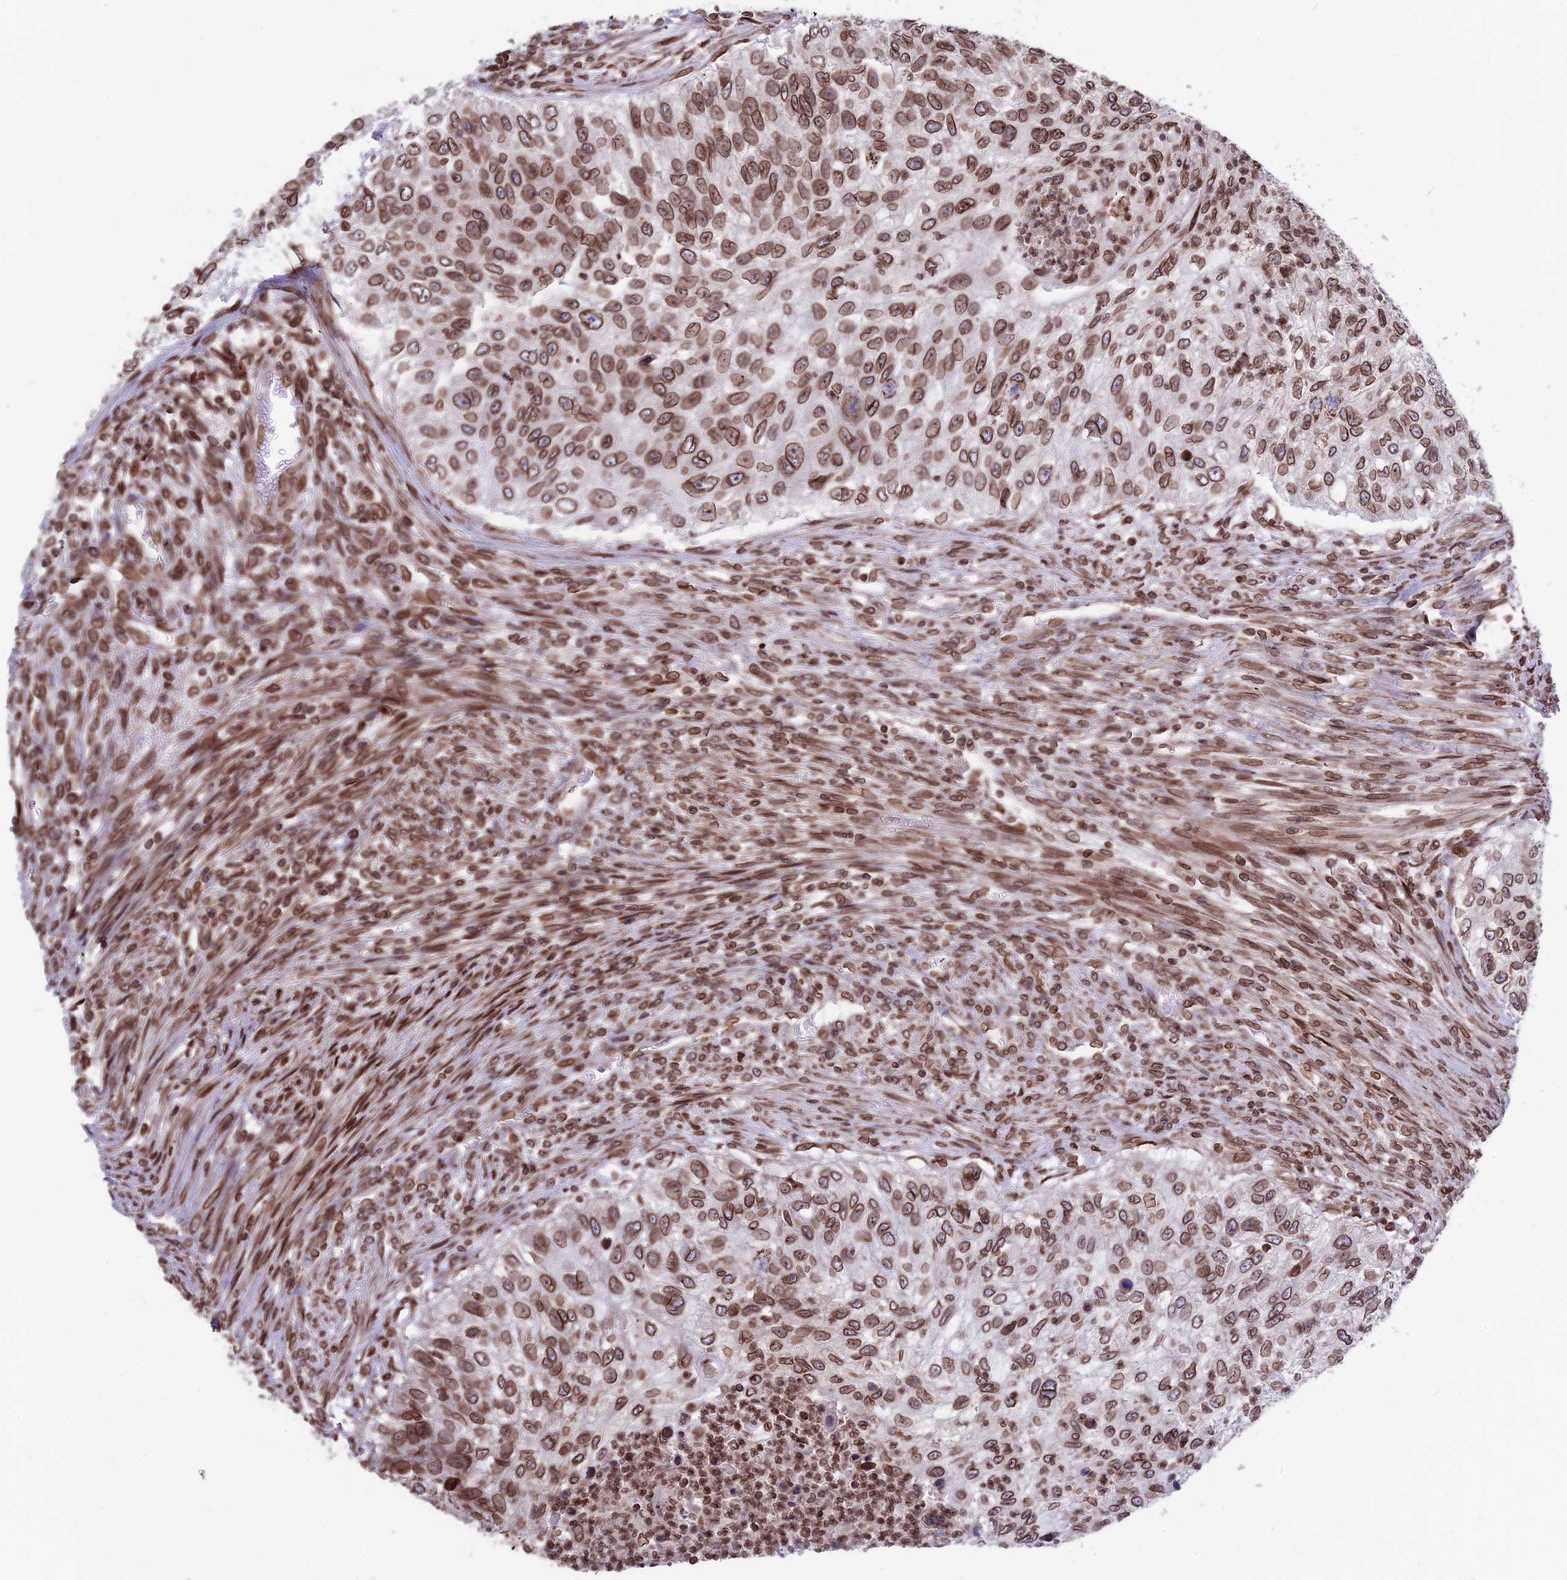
{"staining": {"intensity": "moderate", "quantity": ">75%", "location": "cytoplasmic/membranous,nuclear"}, "tissue": "urothelial cancer", "cell_type": "Tumor cells", "image_type": "cancer", "snomed": [{"axis": "morphology", "description": "Urothelial carcinoma, High grade"}, {"axis": "topography", "description": "Urinary bladder"}], "caption": "An IHC micrograph of neoplastic tissue is shown. Protein staining in brown highlights moderate cytoplasmic/membranous and nuclear positivity in urothelial cancer within tumor cells. (DAB IHC with brightfield microscopy, high magnification).", "gene": "PTCHD4", "patient": {"sex": "female", "age": 60}}